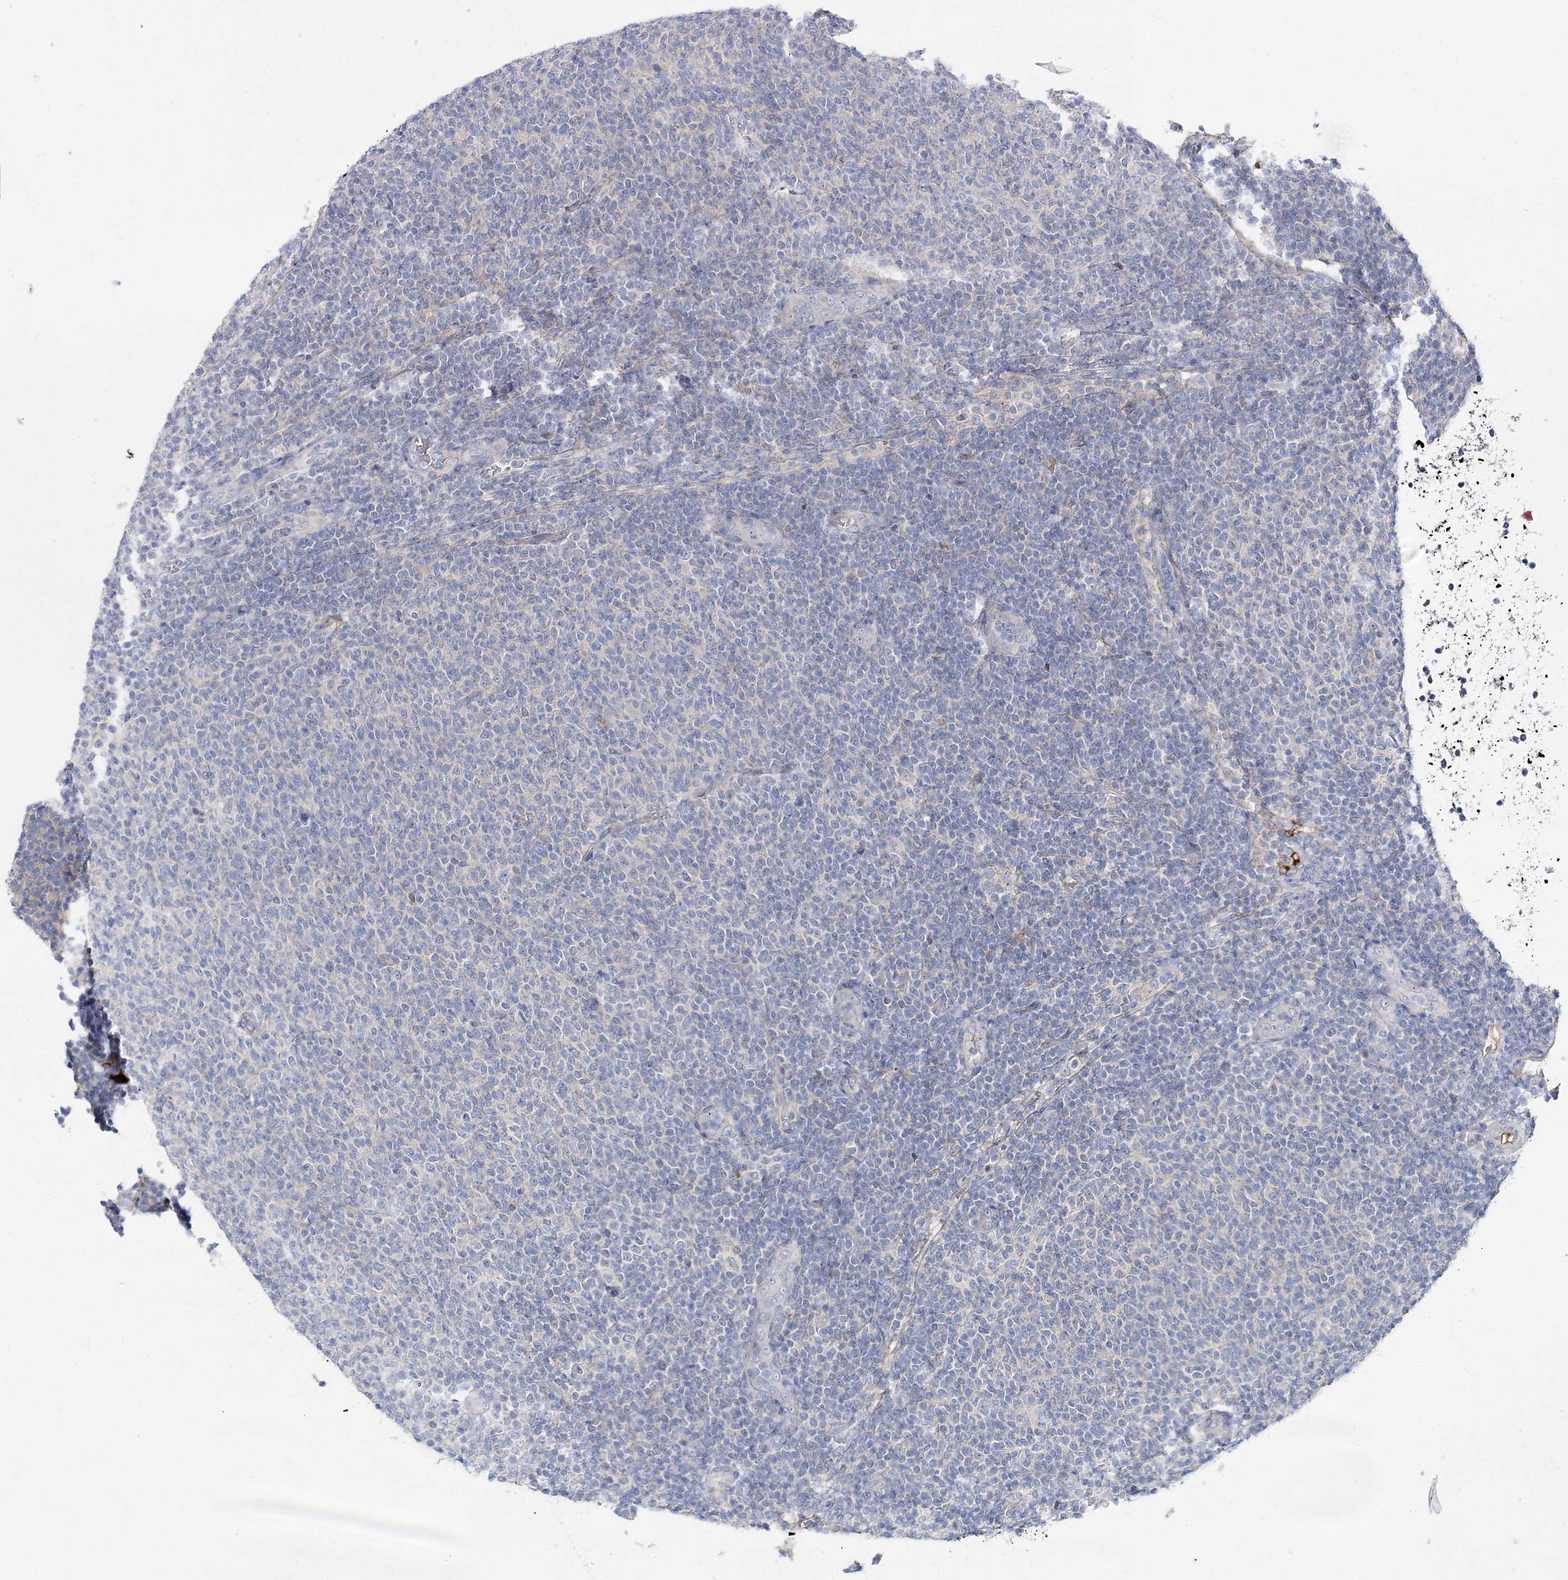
{"staining": {"intensity": "negative", "quantity": "none", "location": "none"}, "tissue": "lymphoma", "cell_type": "Tumor cells", "image_type": "cancer", "snomed": [{"axis": "morphology", "description": "Malignant lymphoma, non-Hodgkin's type, Low grade"}, {"axis": "topography", "description": "Lymph node"}], "caption": "Malignant lymphoma, non-Hodgkin's type (low-grade) was stained to show a protein in brown. There is no significant positivity in tumor cells.", "gene": "LRRC14B", "patient": {"sex": "male", "age": 66}}